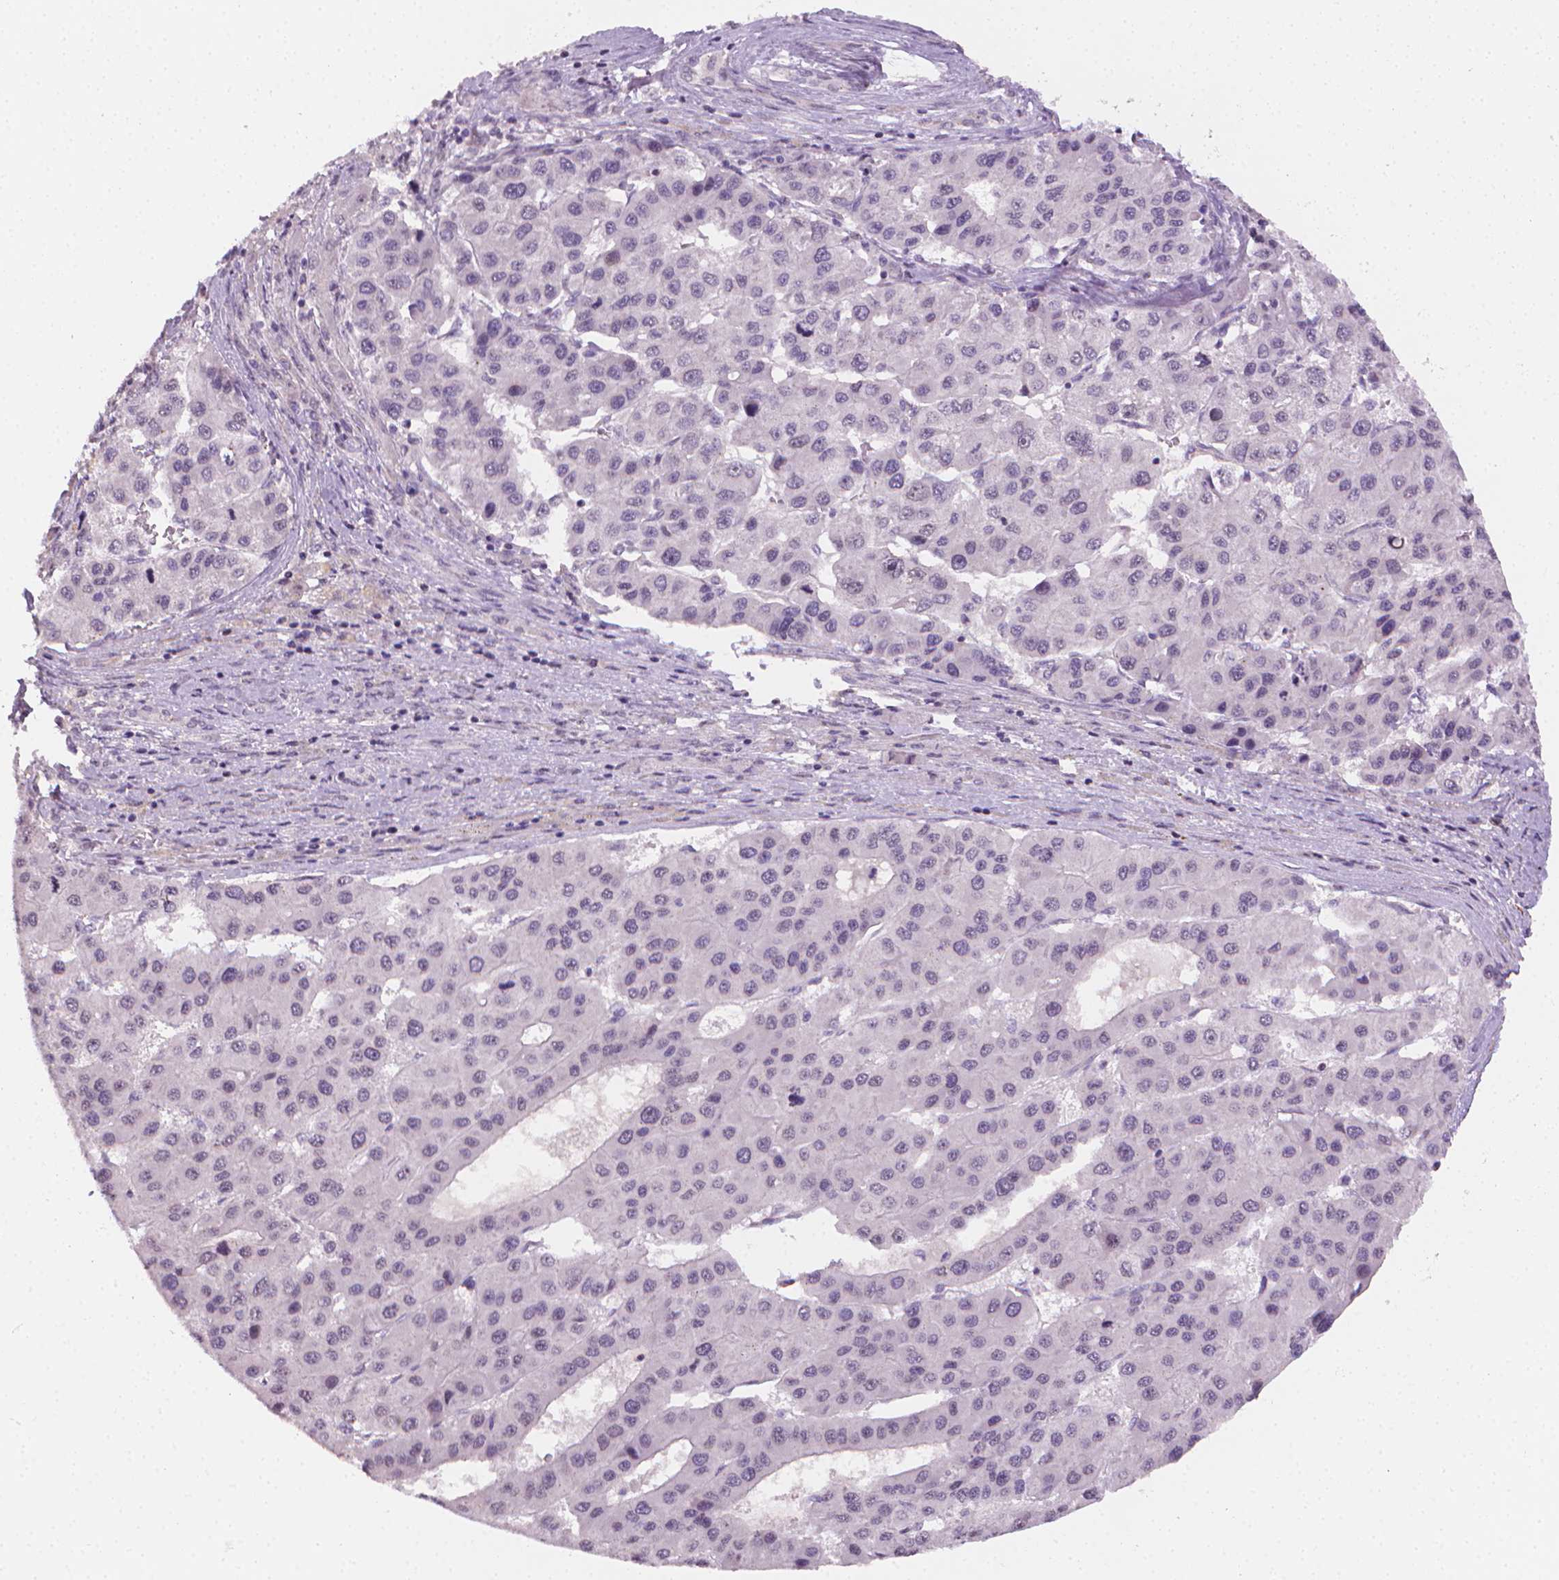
{"staining": {"intensity": "negative", "quantity": "none", "location": "none"}, "tissue": "liver cancer", "cell_type": "Tumor cells", "image_type": "cancer", "snomed": [{"axis": "morphology", "description": "Carcinoma, Hepatocellular, NOS"}, {"axis": "topography", "description": "Liver"}], "caption": "Protein analysis of liver hepatocellular carcinoma reveals no significant positivity in tumor cells.", "gene": "NCAN", "patient": {"sex": "male", "age": 73}}